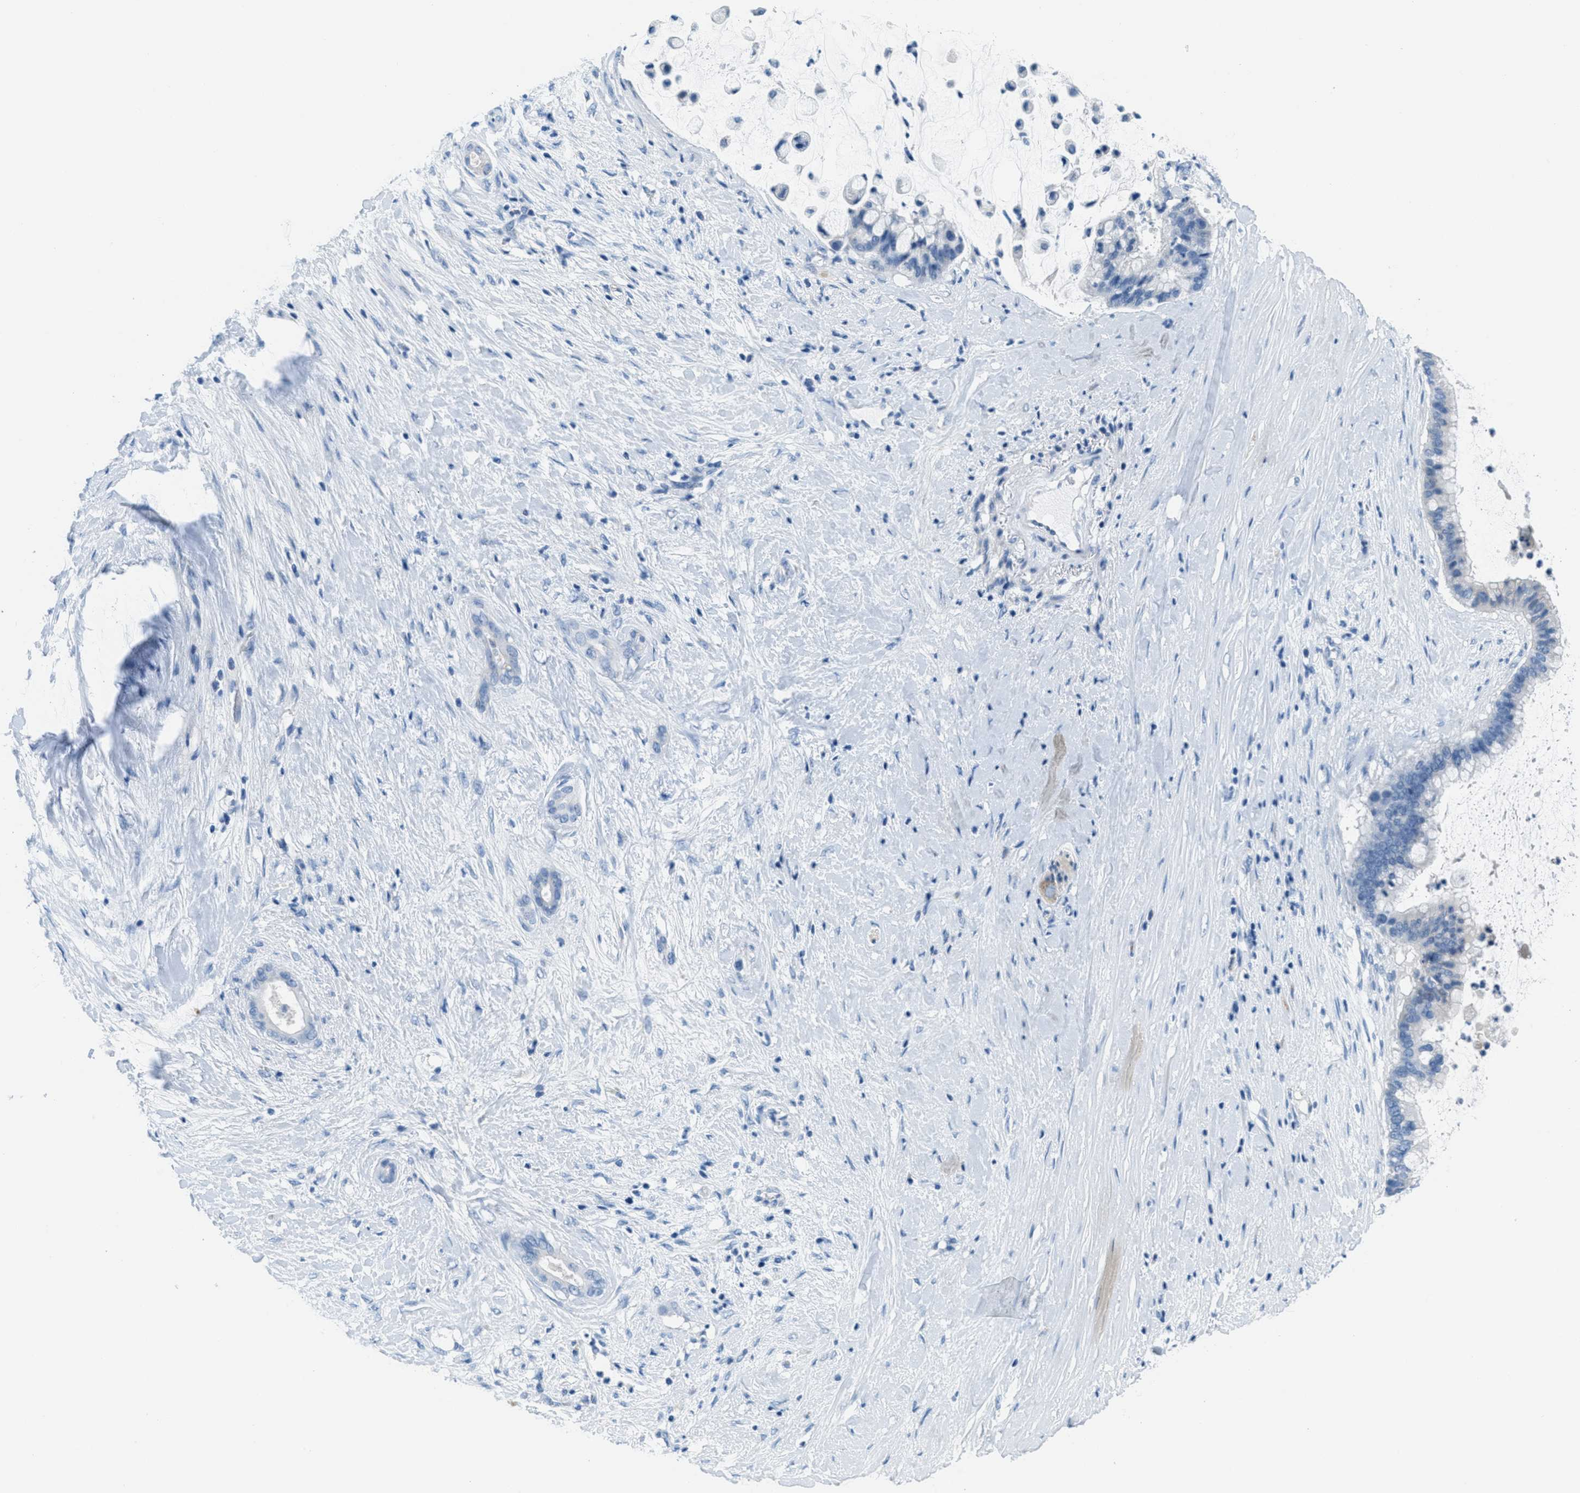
{"staining": {"intensity": "negative", "quantity": "none", "location": "none"}, "tissue": "pancreatic cancer", "cell_type": "Tumor cells", "image_type": "cancer", "snomed": [{"axis": "morphology", "description": "Adenocarcinoma, NOS"}, {"axis": "topography", "description": "Pancreas"}], "caption": "This histopathology image is of pancreatic cancer stained with IHC to label a protein in brown with the nuclei are counter-stained blue. There is no positivity in tumor cells.", "gene": "MGARP", "patient": {"sex": "male", "age": 41}}